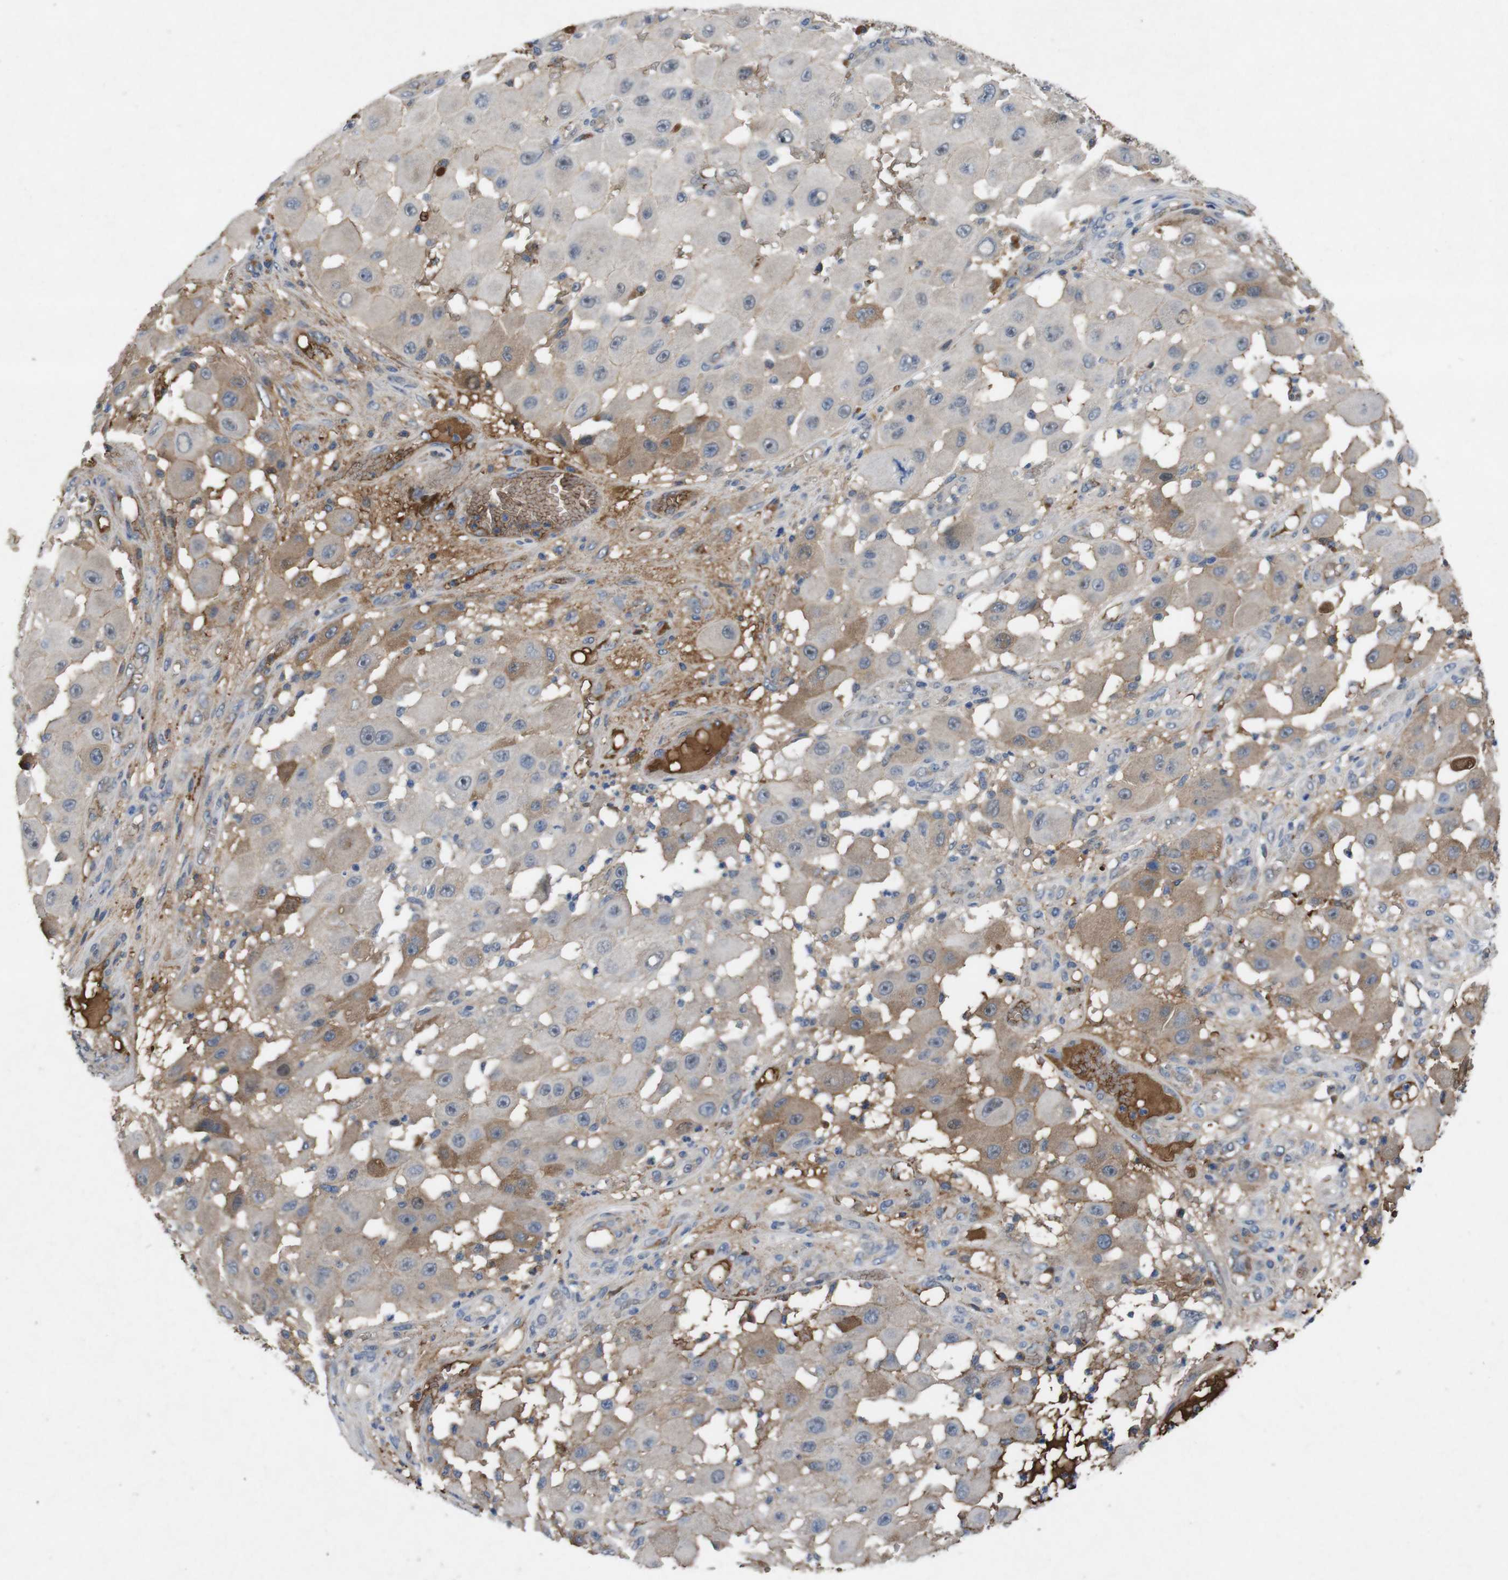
{"staining": {"intensity": "moderate", "quantity": "25%-75%", "location": "cytoplasmic/membranous"}, "tissue": "melanoma", "cell_type": "Tumor cells", "image_type": "cancer", "snomed": [{"axis": "morphology", "description": "Malignant melanoma, NOS"}, {"axis": "topography", "description": "Skin"}], "caption": "Protein expression analysis of human melanoma reveals moderate cytoplasmic/membranous expression in about 25%-75% of tumor cells.", "gene": "SPTB", "patient": {"sex": "female", "age": 81}}